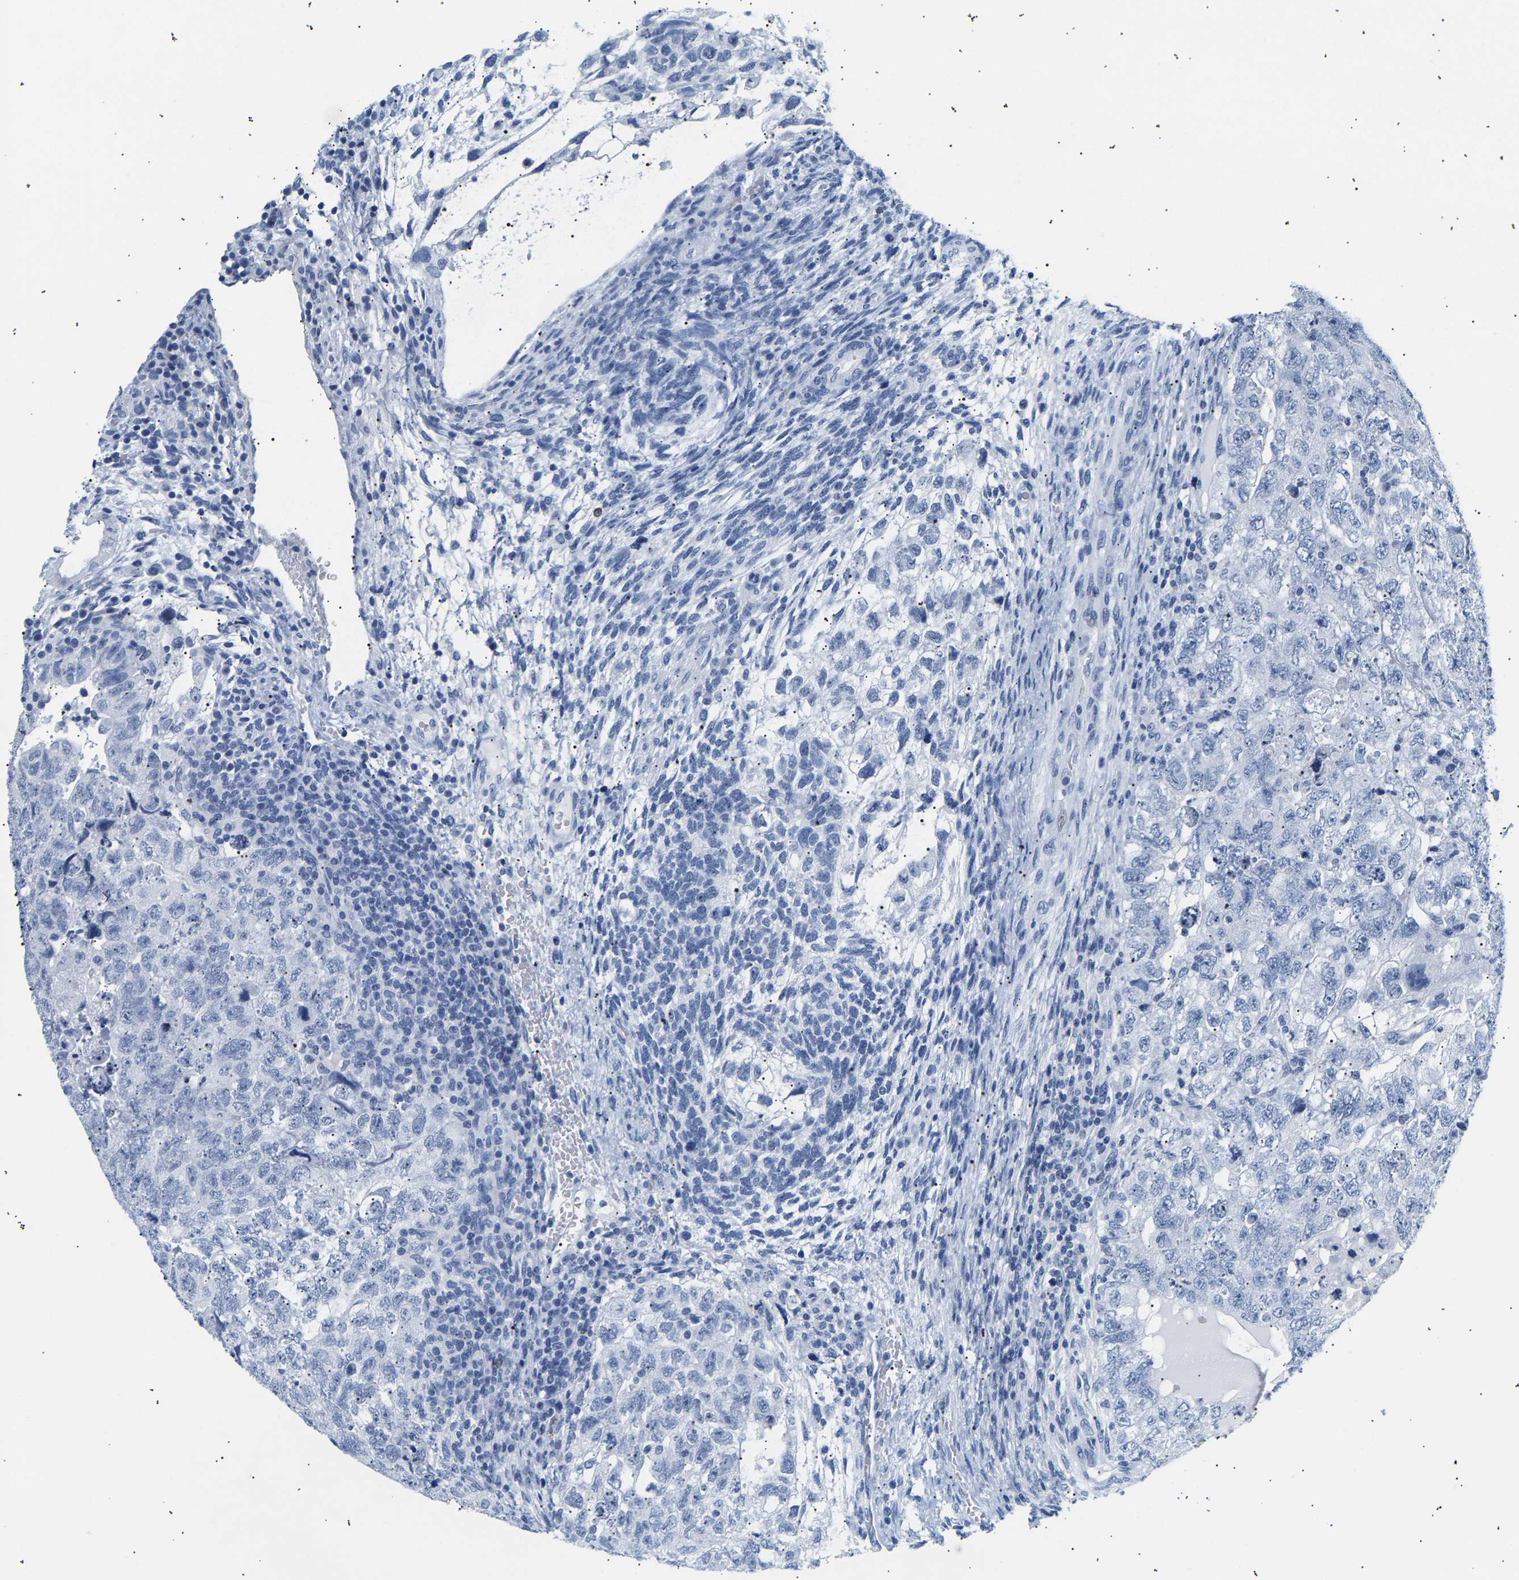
{"staining": {"intensity": "negative", "quantity": "none", "location": "none"}, "tissue": "testis cancer", "cell_type": "Tumor cells", "image_type": "cancer", "snomed": [{"axis": "morphology", "description": "Carcinoma, Embryonal, NOS"}, {"axis": "topography", "description": "Testis"}], "caption": "Immunohistochemical staining of human testis cancer (embryonal carcinoma) reveals no significant positivity in tumor cells.", "gene": "SPINK2", "patient": {"sex": "male", "age": 36}}